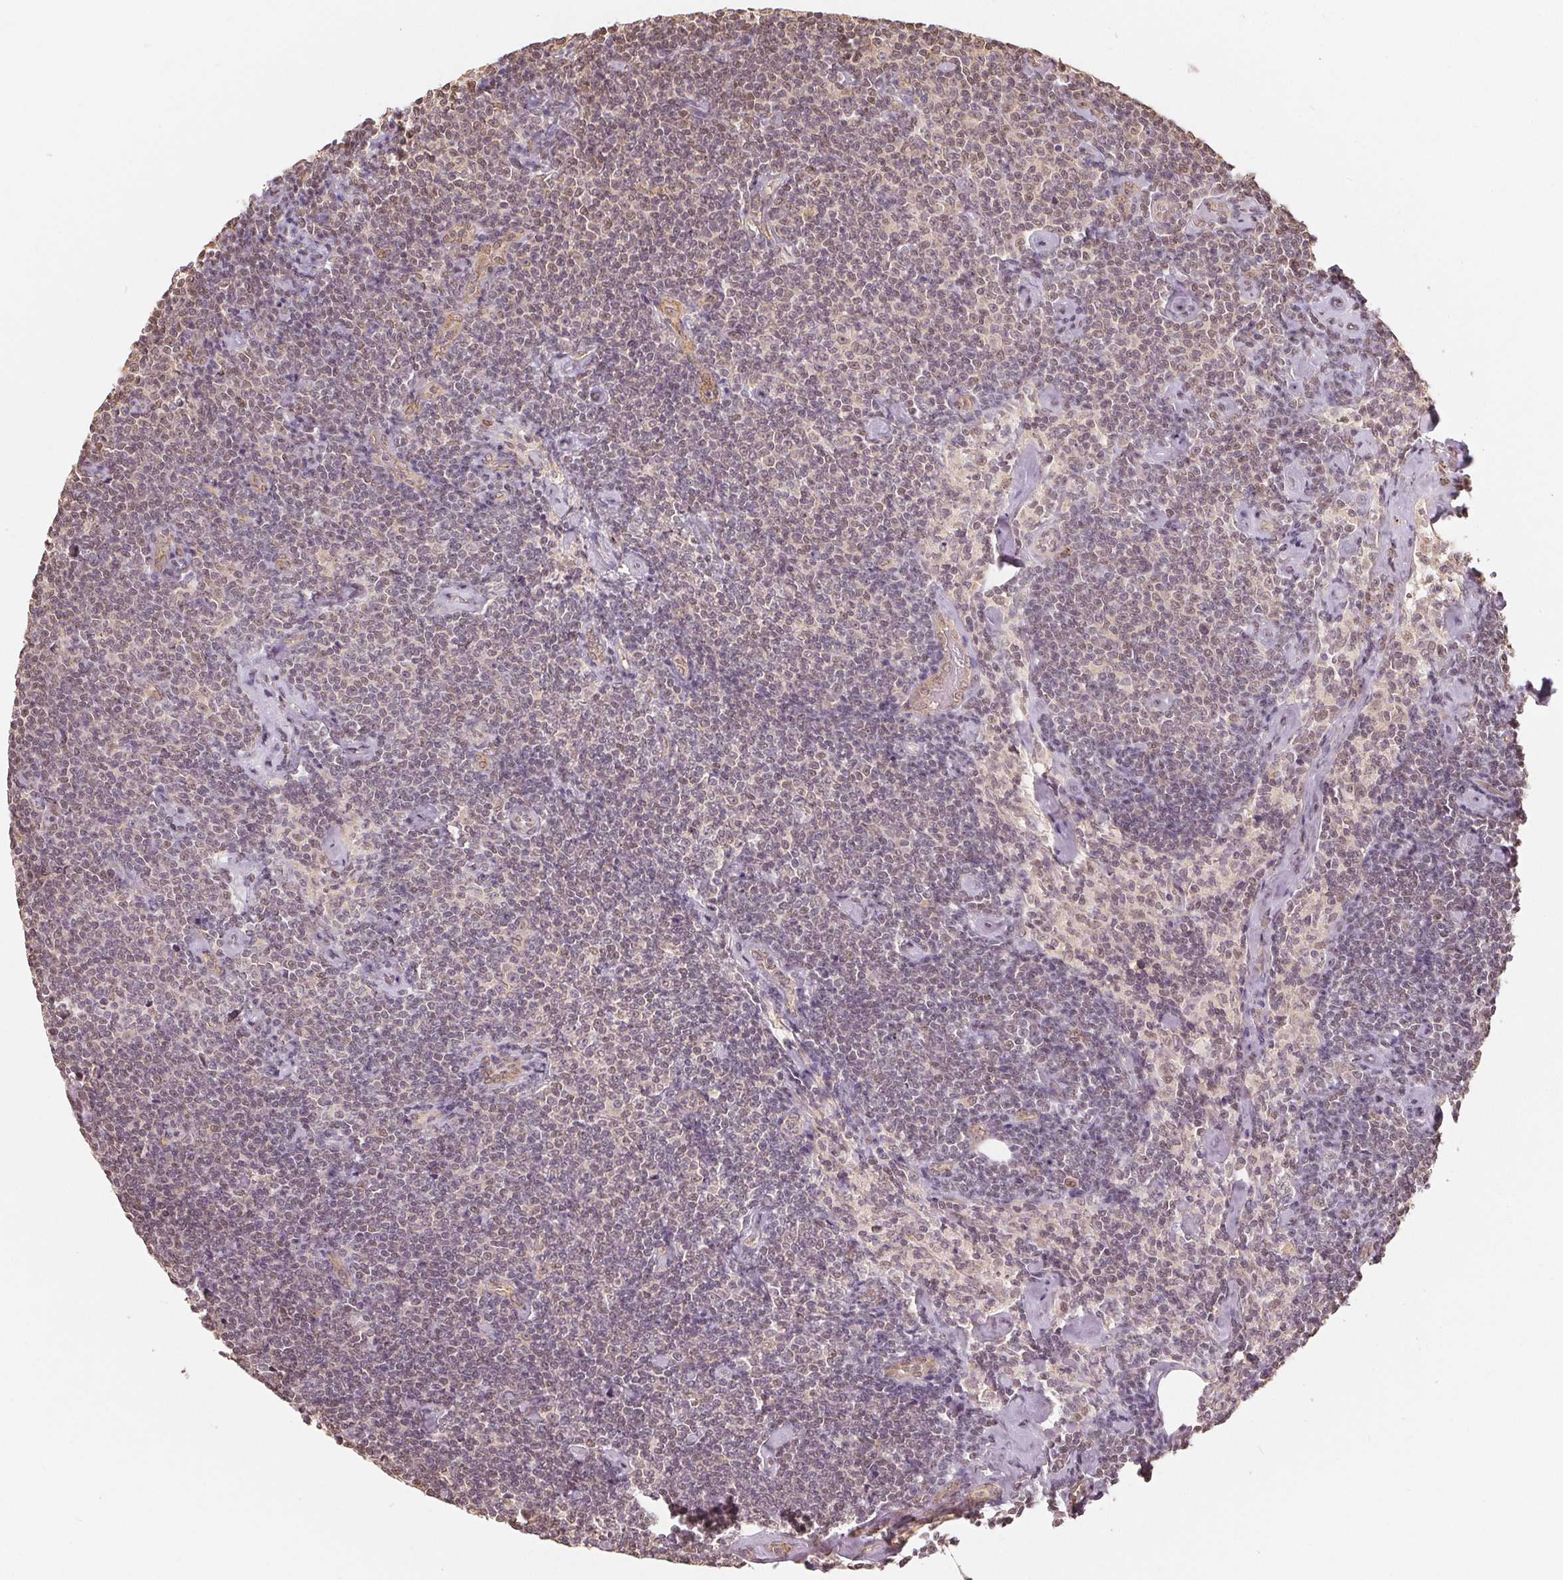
{"staining": {"intensity": "weak", "quantity": "<25%", "location": "nuclear"}, "tissue": "lymphoma", "cell_type": "Tumor cells", "image_type": "cancer", "snomed": [{"axis": "morphology", "description": "Malignant lymphoma, non-Hodgkin's type, Low grade"}, {"axis": "topography", "description": "Lymph node"}], "caption": "Immunohistochemistry (IHC) micrograph of lymphoma stained for a protein (brown), which exhibits no staining in tumor cells.", "gene": "GUSB", "patient": {"sex": "male", "age": 81}}